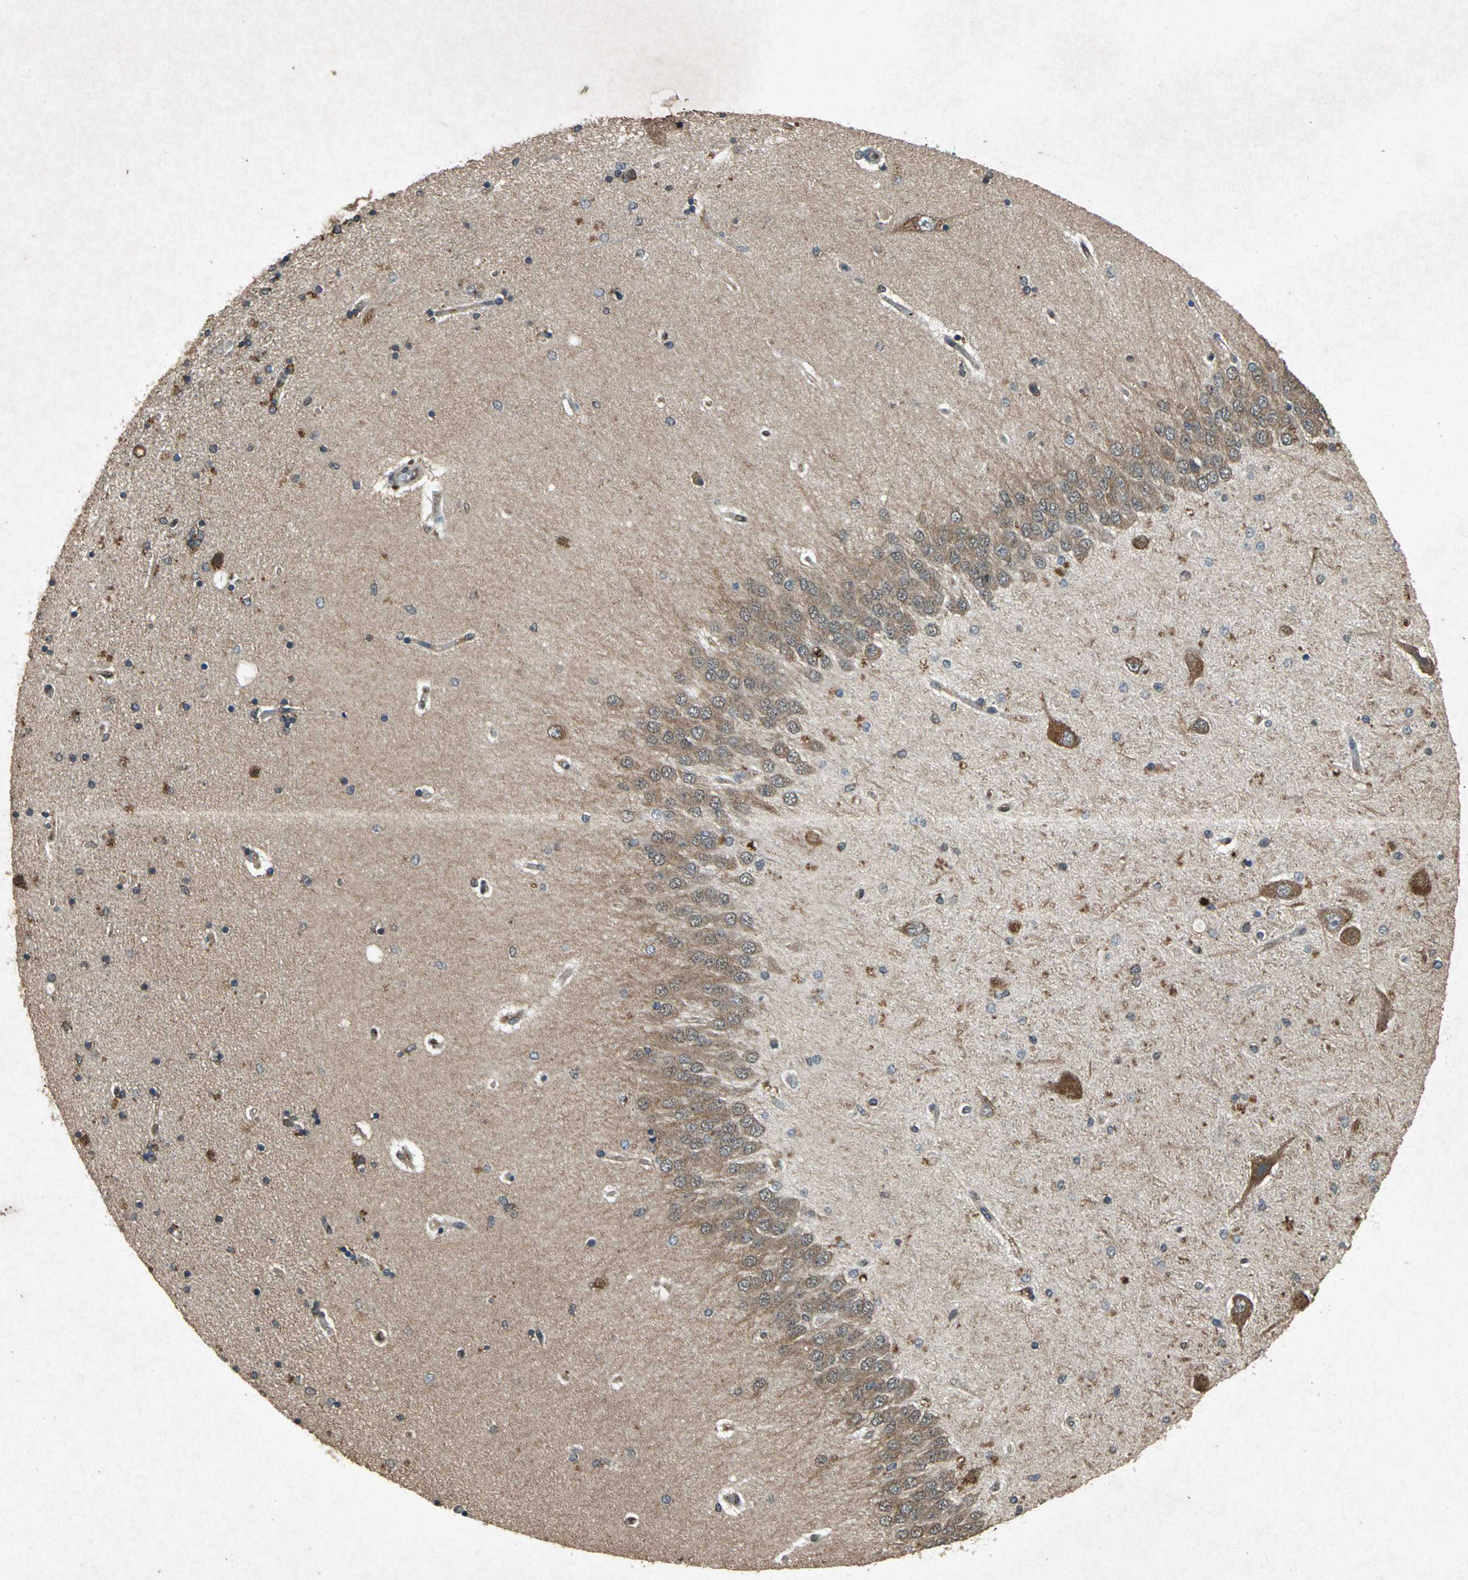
{"staining": {"intensity": "moderate", "quantity": "25%-75%", "location": "cytoplasmic/membranous"}, "tissue": "hippocampus", "cell_type": "Glial cells", "image_type": "normal", "snomed": [{"axis": "morphology", "description": "Normal tissue, NOS"}, {"axis": "topography", "description": "Hippocampus"}], "caption": "This is an image of immunohistochemistry staining of benign hippocampus, which shows moderate positivity in the cytoplasmic/membranous of glial cells.", "gene": "HSP90AB1", "patient": {"sex": "female", "age": 54}}